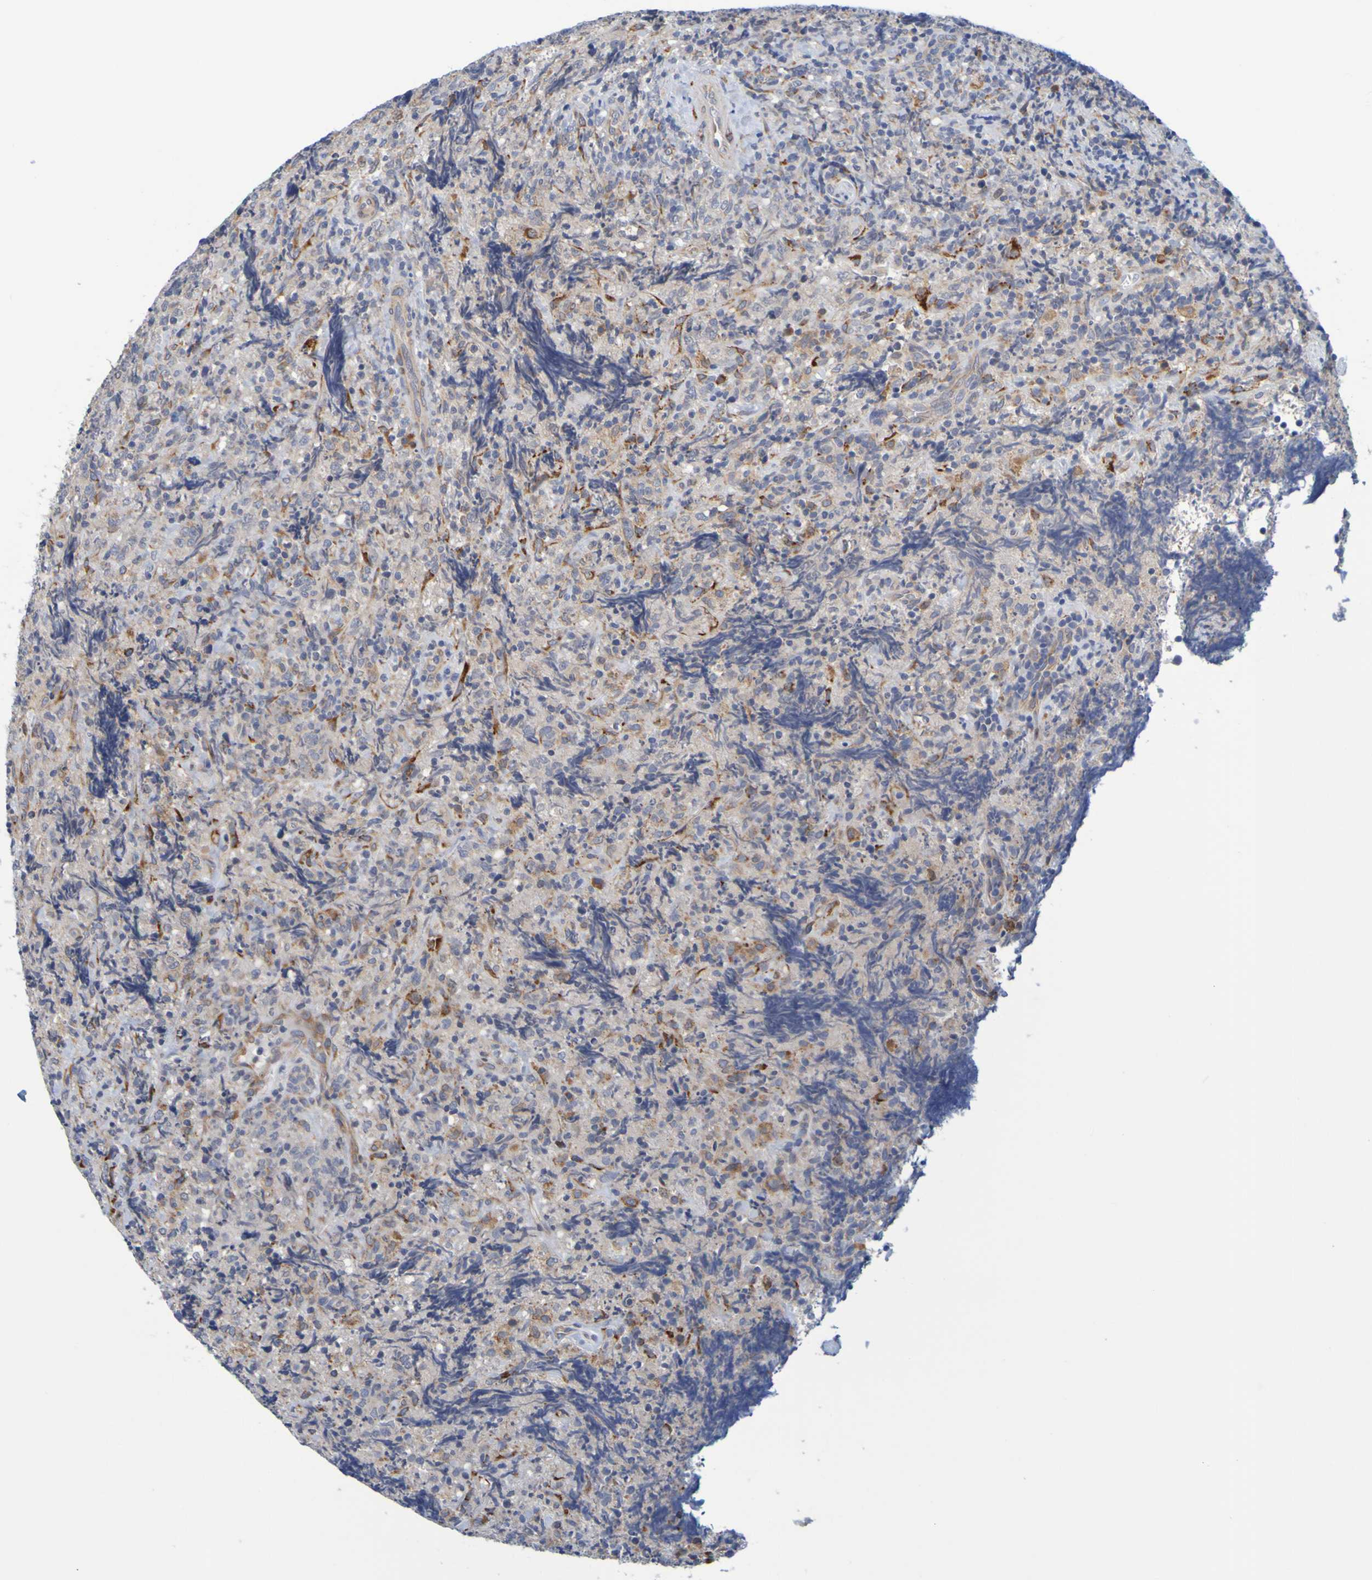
{"staining": {"intensity": "negative", "quantity": "none", "location": "none"}, "tissue": "lymphoma", "cell_type": "Tumor cells", "image_type": "cancer", "snomed": [{"axis": "morphology", "description": "Malignant lymphoma, non-Hodgkin's type, High grade"}, {"axis": "topography", "description": "Tonsil"}], "caption": "Malignant lymphoma, non-Hodgkin's type (high-grade) stained for a protein using IHC reveals no positivity tumor cells.", "gene": "SIL1", "patient": {"sex": "female", "age": 36}}